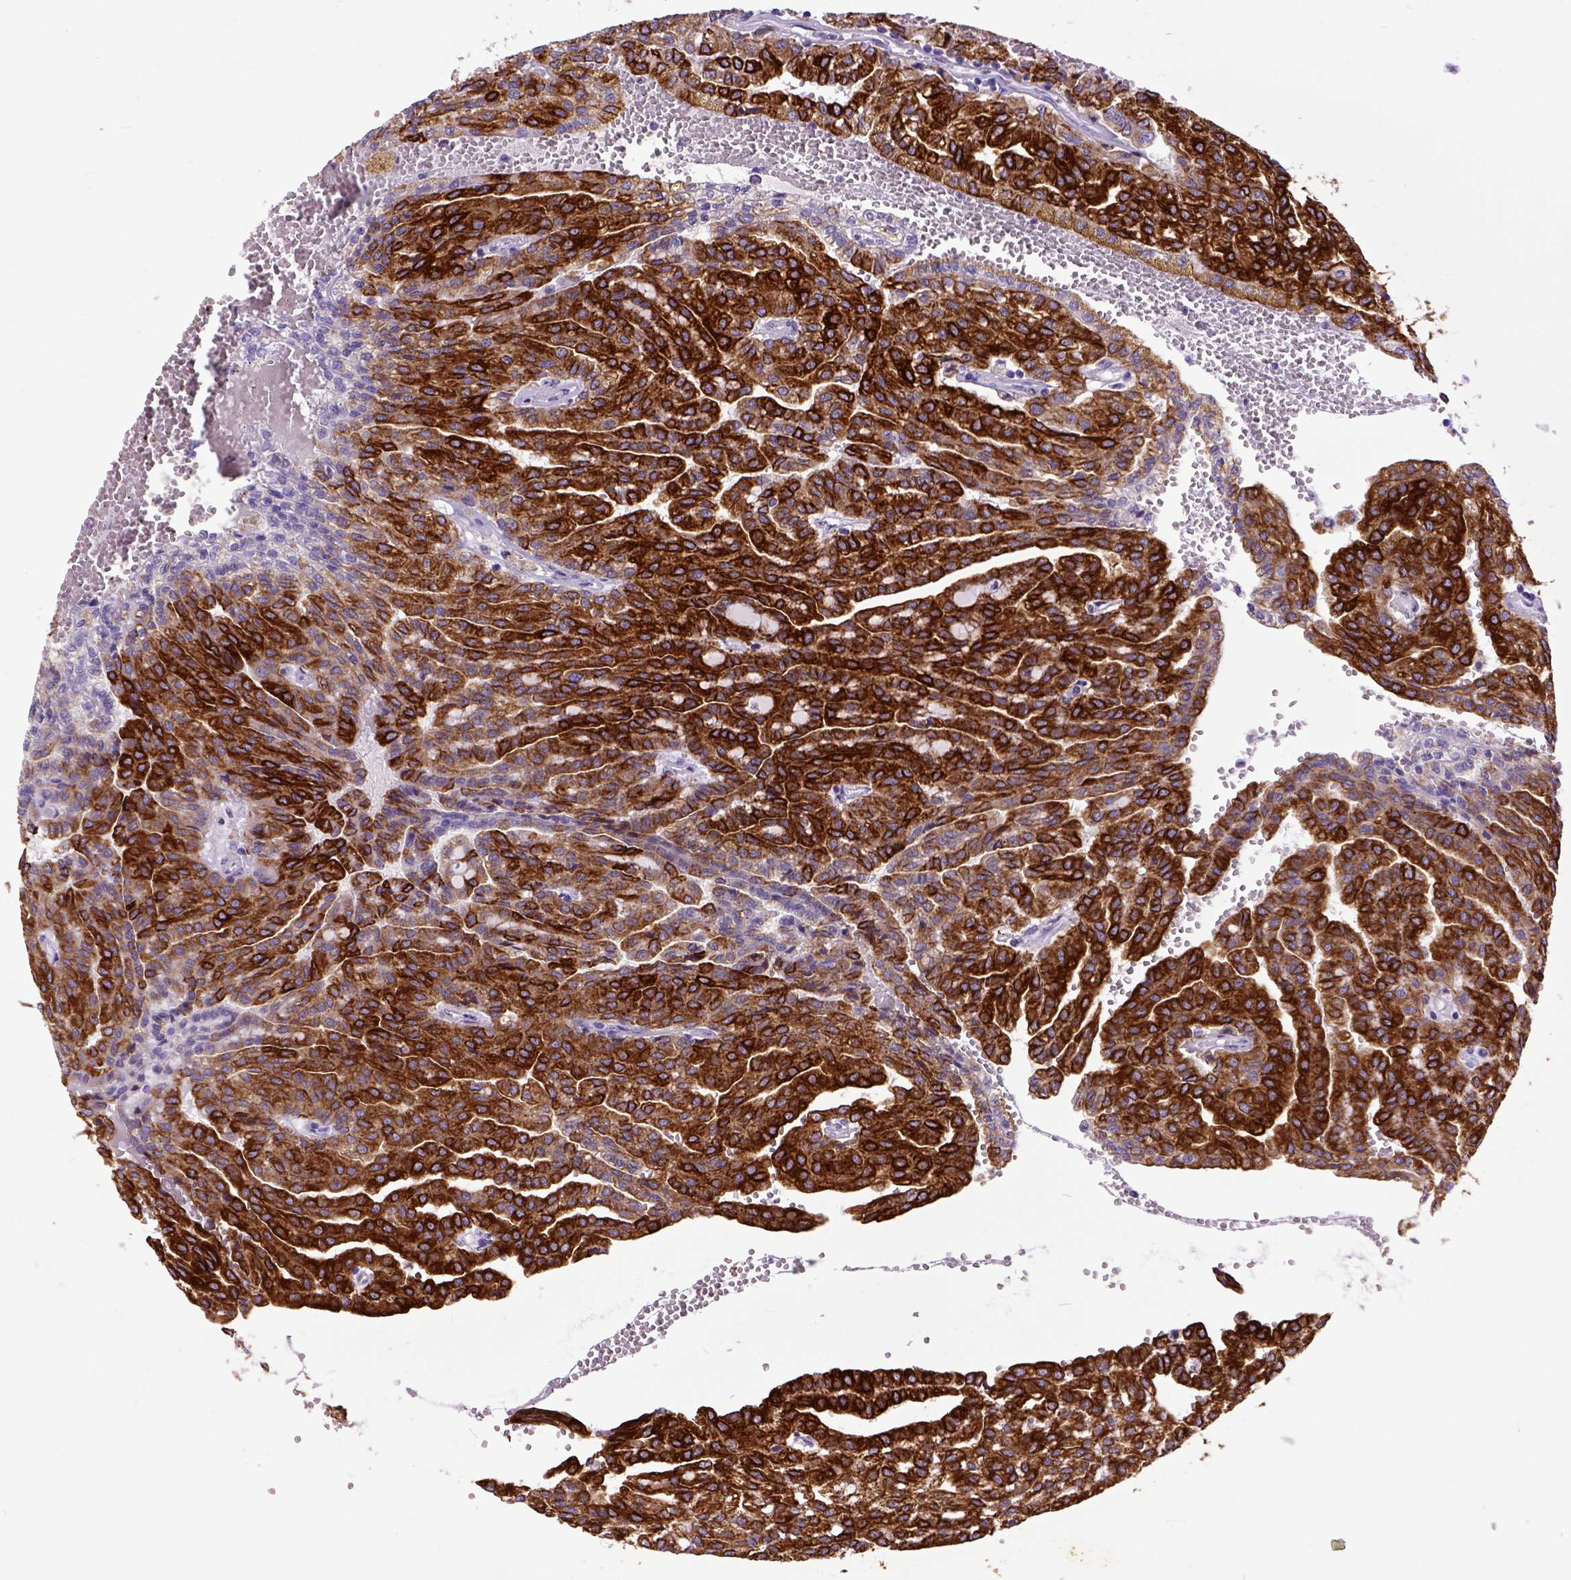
{"staining": {"intensity": "strong", "quantity": ">75%", "location": "cytoplasmic/membranous"}, "tissue": "renal cancer", "cell_type": "Tumor cells", "image_type": "cancer", "snomed": [{"axis": "morphology", "description": "Adenocarcinoma, NOS"}, {"axis": "topography", "description": "Kidney"}], "caption": "A high amount of strong cytoplasmic/membranous positivity is identified in about >75% of tumor cells in renal adenocarcinoma tissue.", "gene": "RAB25", "patient": {"sex": "male", "age": 63}}